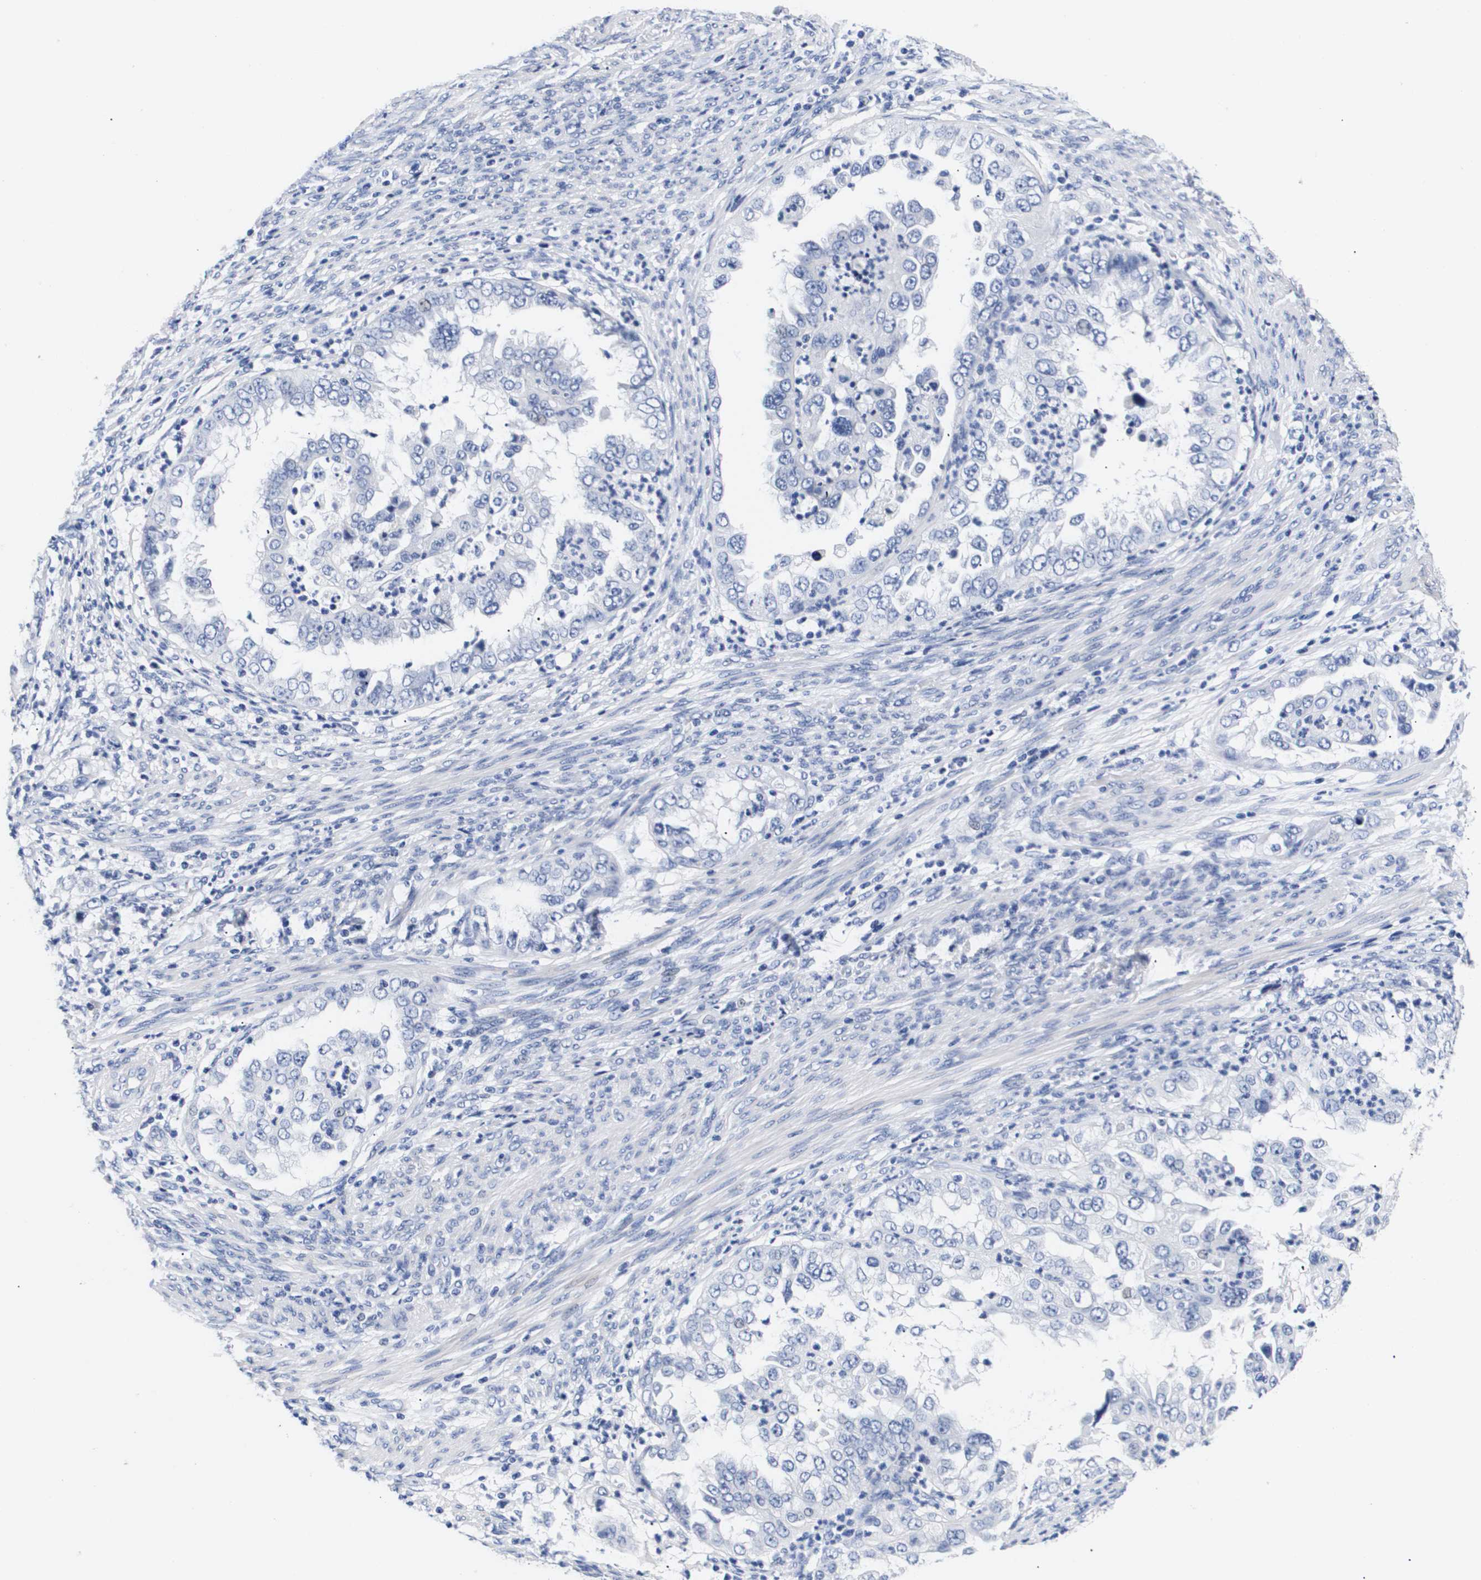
{"staining": {"intensity": "negative", "quantity": "none", "location": "none"}, "tissue": "endometrial cancer", "cell_type": "Tumor cells", "image_type": "cancer", "snomed": [{"axis": "morphology", "description": "Adenocarcinoma, NOS"}, {"axis": "topography", "description": "Endometrium"}], "caption": "An image of human endometrial cancer (adenocarcinoma) is negative for staining in tumor cells. (Stains: DAB (3,3'-diaminobenzidine) immunohistochemistry with hematoxylin counter stain, Microscopy: brightfield microscopy at high magnification).", "gene": "ATP6V0A4", "patient": {"sex": "female", "age": 85}}